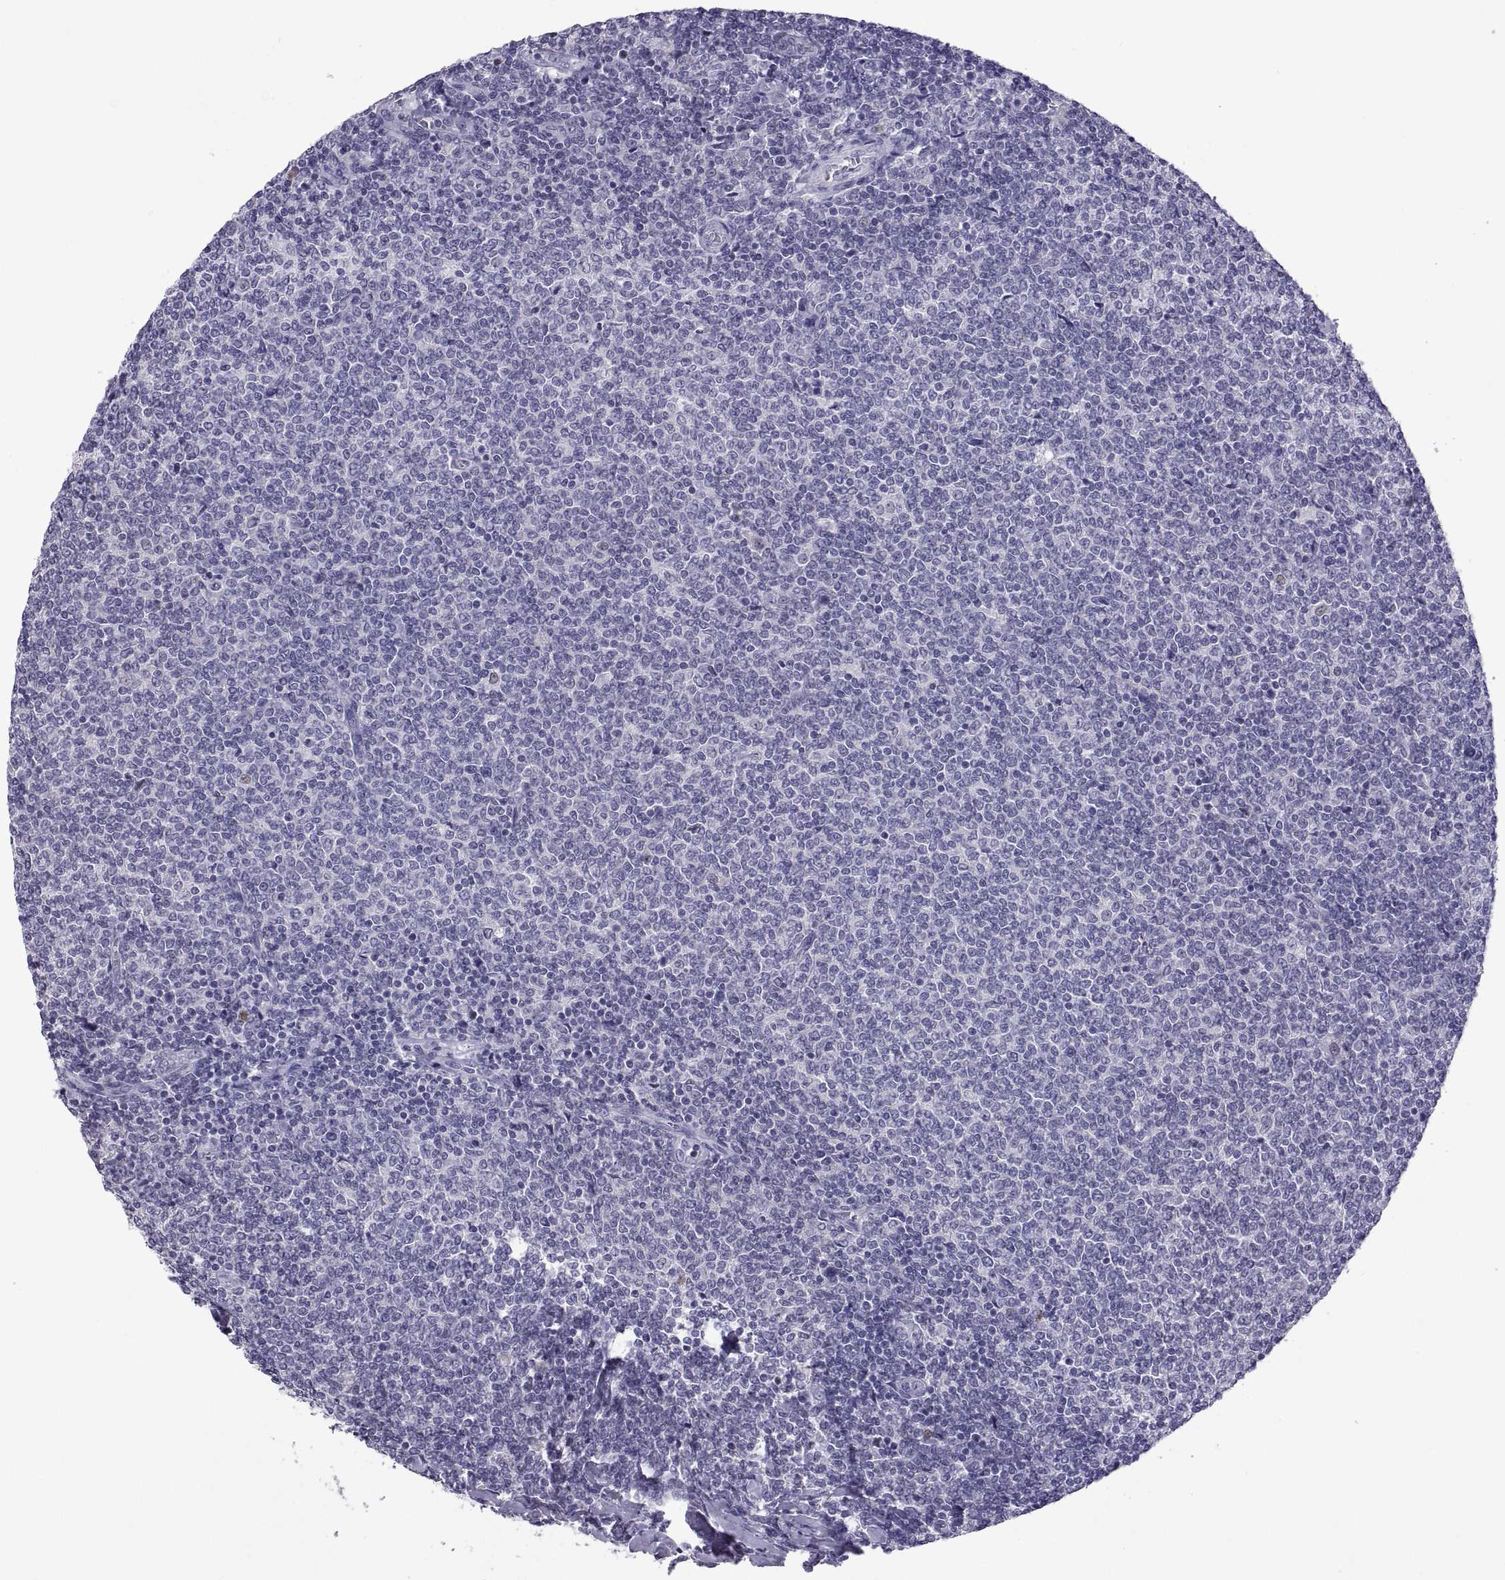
{"staining": {"intensity": "negative", "quantity": "none", "location": "none"}, "tissue": "lymphoma", "cell_type": "Tumor cells", "image_type": "cancer", "snomed": [{"axis": "morphology", "description": "Malignant lymphoma, non-Hodgkin's type, Low grade"}, {"axis": "topography", "description": "Lymph node"}], "caption": "An immunohistochemistry (IHC) photomicrograph of lymphoma is shown. There is no staining in tumor cells of lymphoma.", "gene": "SOX21", "patient": {"sex": "male", "age": 52}}